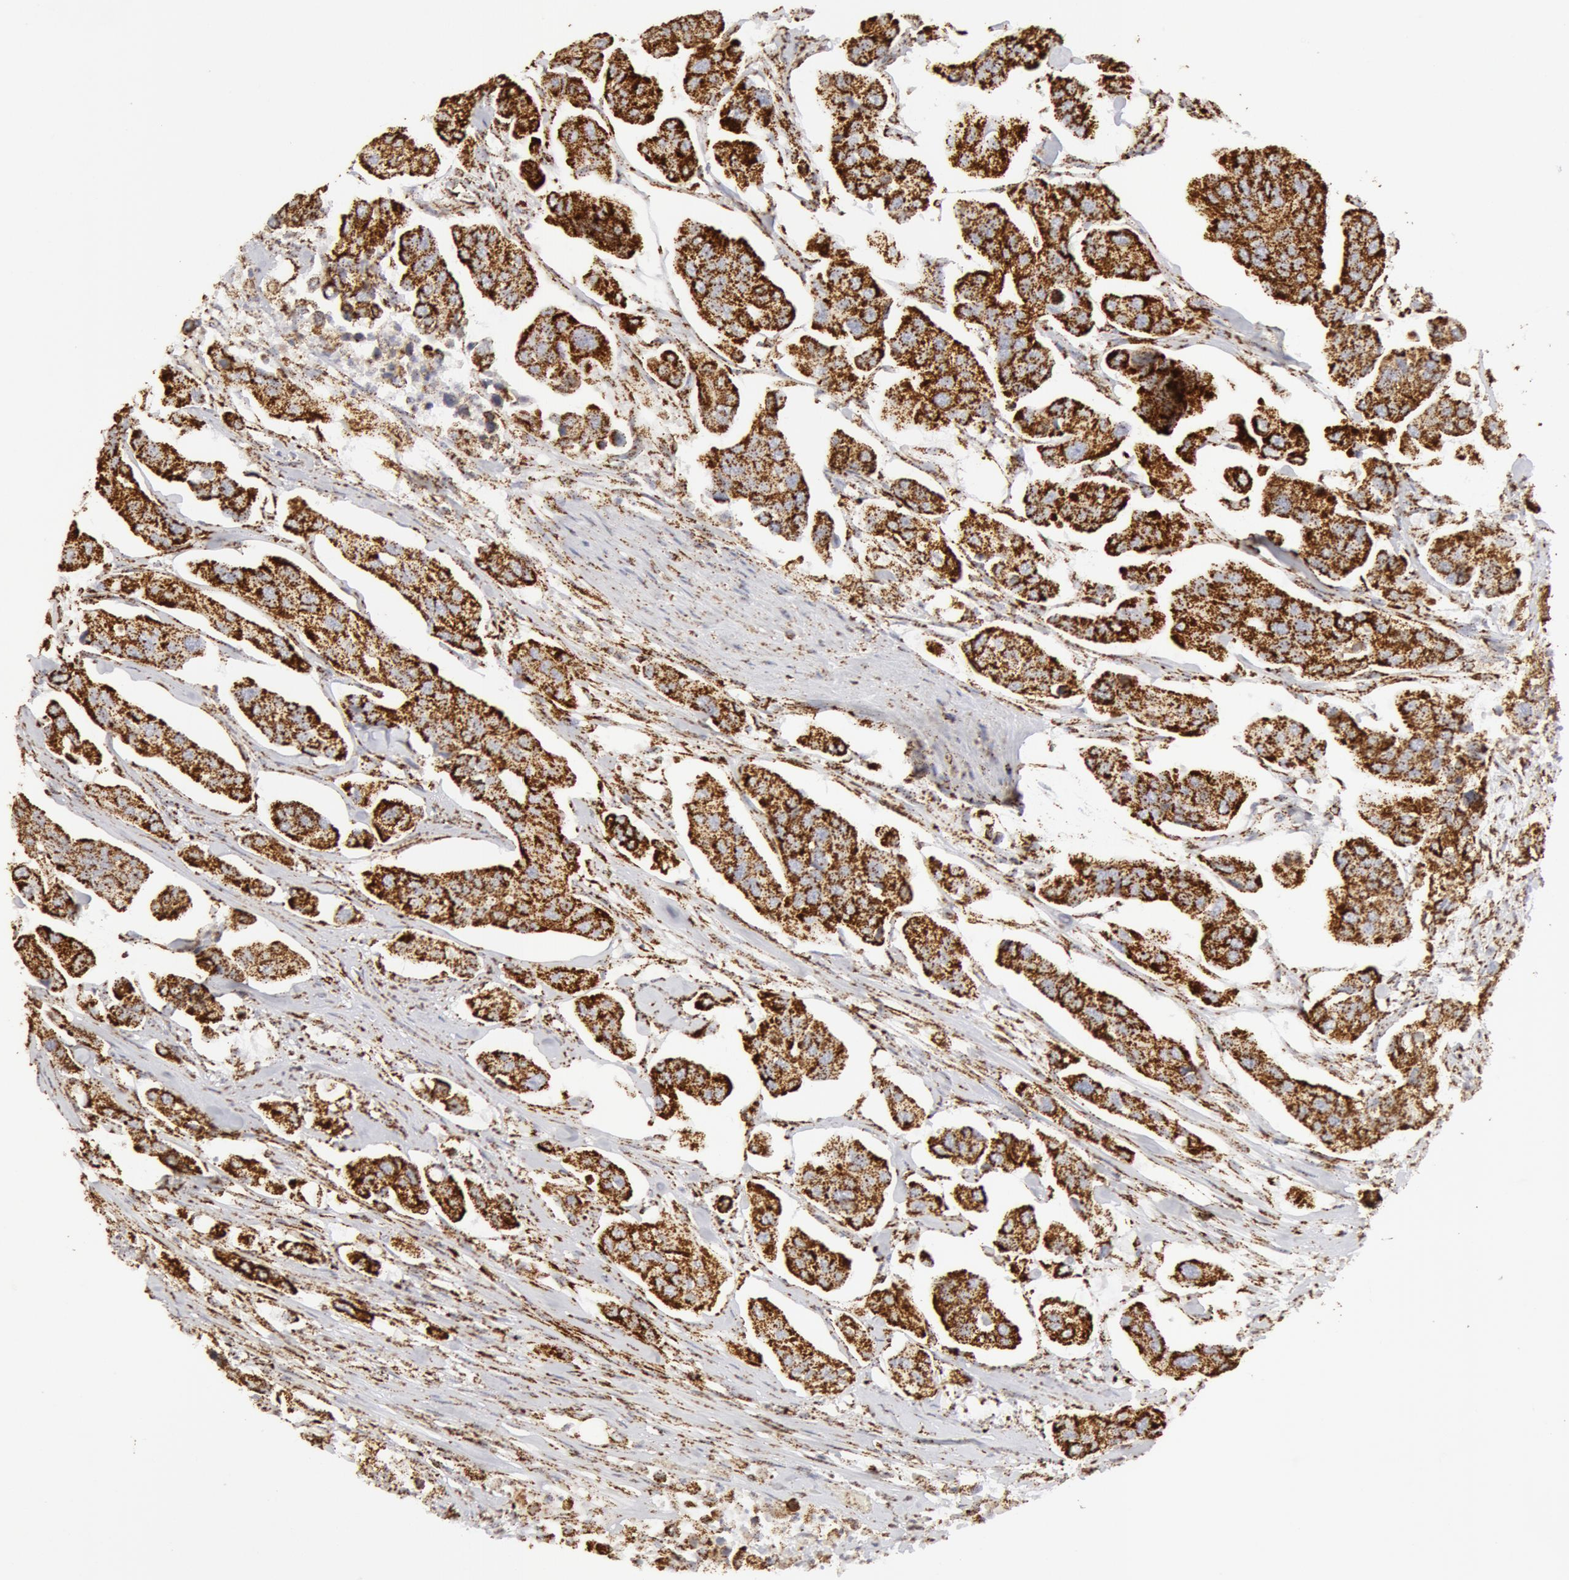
{"staining": {"intensity": "strong", "quantity": ">75%", "location": "cytoplasmic/membranous"}, "tissue": "urothelial cancer", "cell_type": "Tumor cells", "image_type": "cancer", "snomed": [{"axis": "morphology", "description": "Adenocarcinoma, NOS"}, {"axis": "topography", "description": "Urinary bladder"}], "caption": "High-power microscopy captured an immunohistochemistry (IHC) micrograph of adenocarcinoma, revealing strong cytoplasmic/membranous expression in approximately >75% of tumor cells. (brown staining indicates protein expression, while blue staining denotes nuclei).", "gene": "ATP5F1B", "patient": {"sex": "male", "age": 61}}